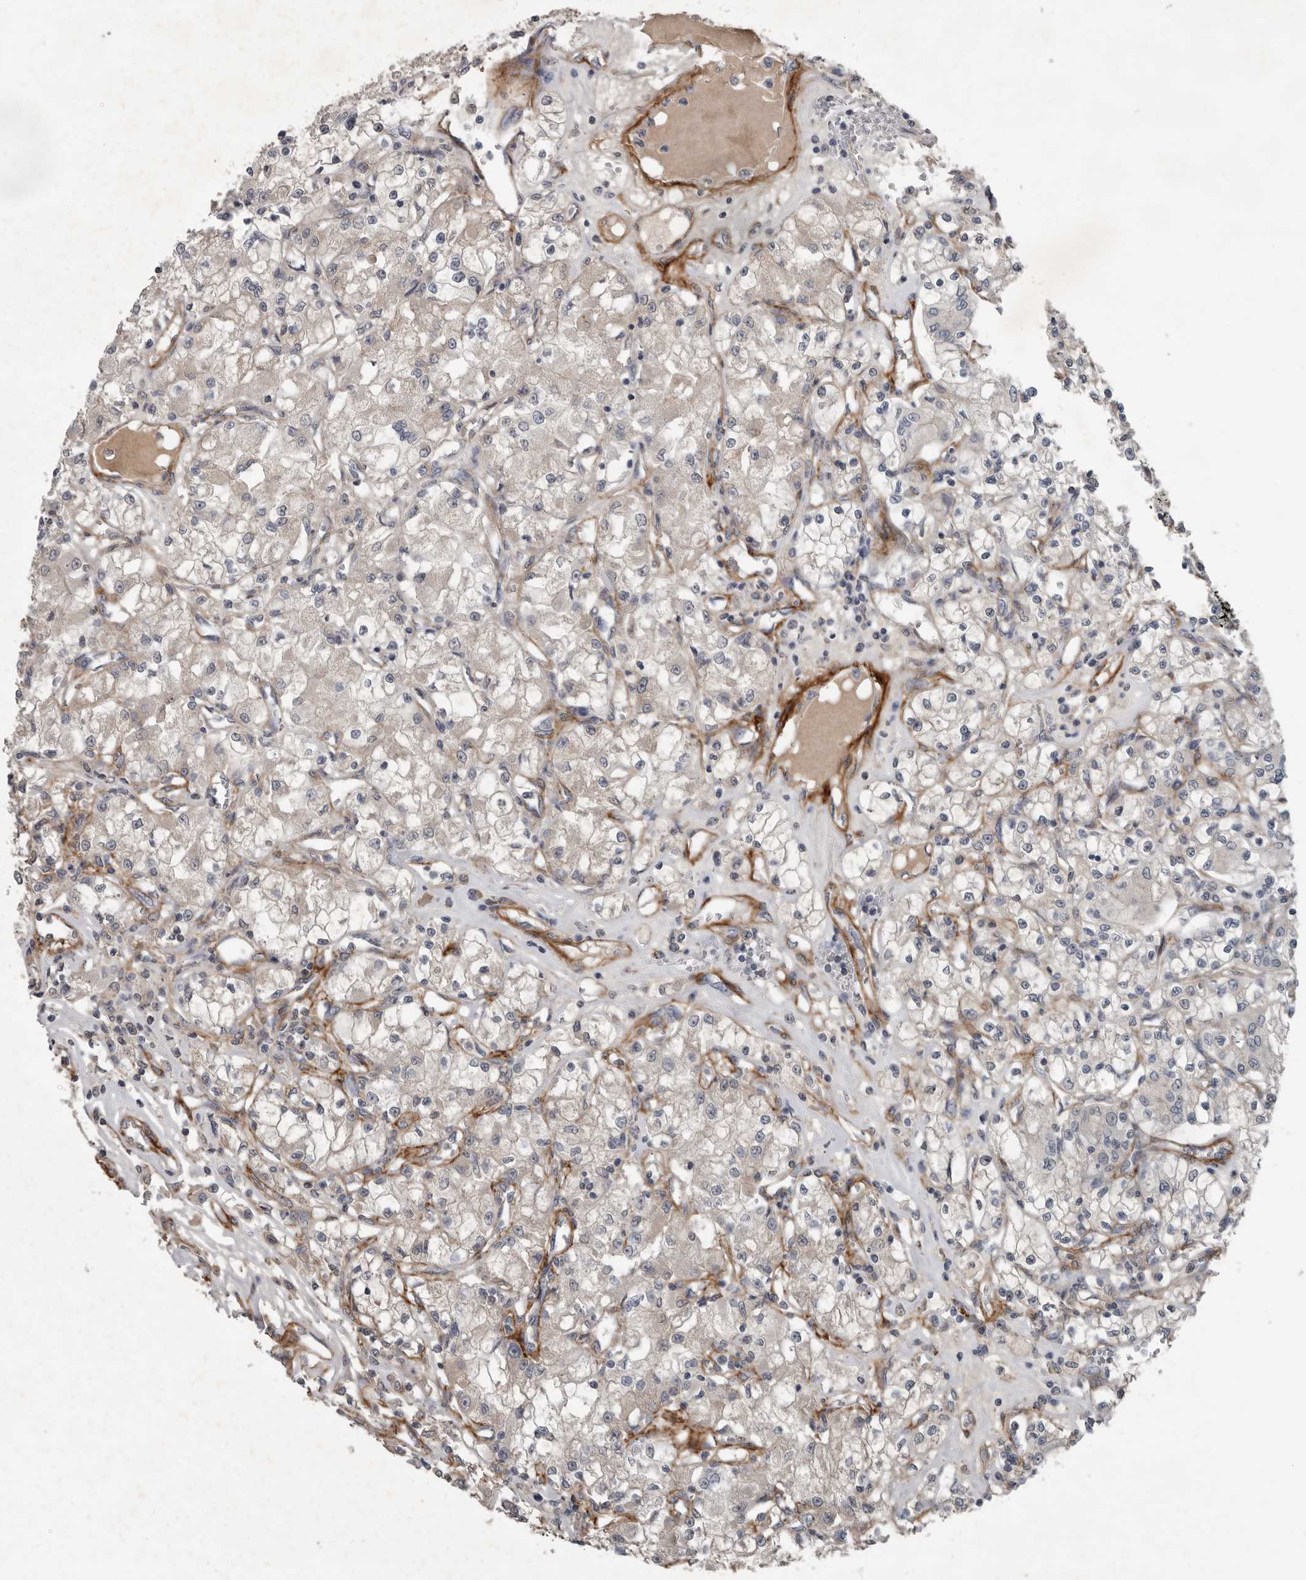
{"staining": {"intensity": "negative", "quantity": "none", "location": "none"}, "tissue": "renal cancer", "cell_type": "Tumor cells", "image_type": "cancer", "snomed": [{"axis": "morphology", "description": "Adenocarcinoma, NOS"}, {"axis": "topography", "description": "Kidney"}], "caption": "A high-resolution micrograph shows IHC staining of adenocarcinoma (renal), which displays no significant expression in tumor cells.", "gene": "C1orf216", "patient": {"sex": "female", "age": 59}}